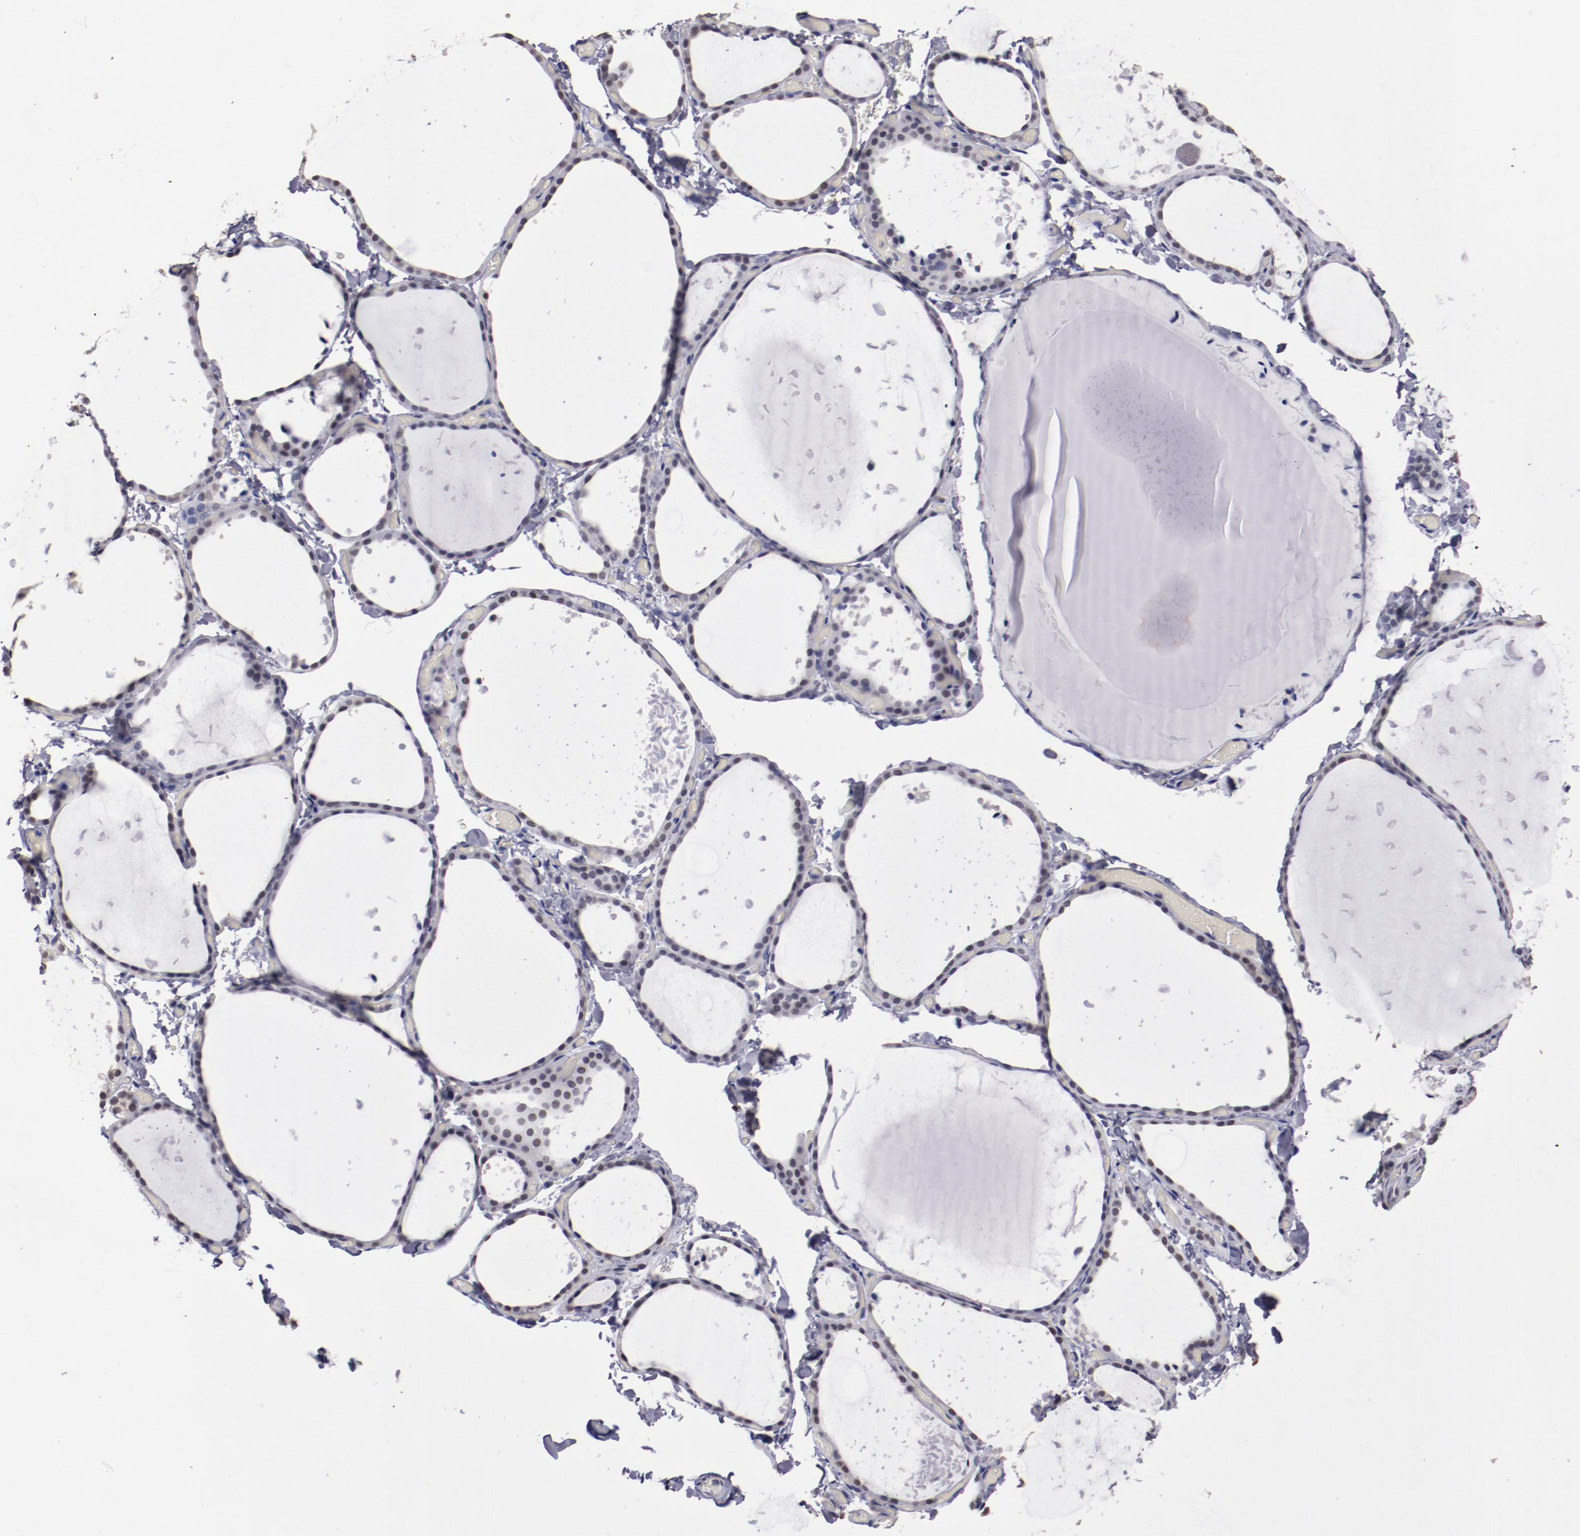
{"staining": {"intensity": "moderate", "quantity": "<25%", "location": "nuclear"}, "tissue": "thyroid gland", "cell_type": "Glandular cells", "image_type": "normal", "snomed": [{"axis": "morphology", "description": "Normal tissue, NOS"}, {"axis": "topography", "description": "Thyroid gland"}], "caption": "Thyroid gland stained with immunohistochemistry displays moderate nuclear staining in approximately <25% of glandular cells.", "gene": "IRF4", "patient": {"sex": "female", "age": 22}}